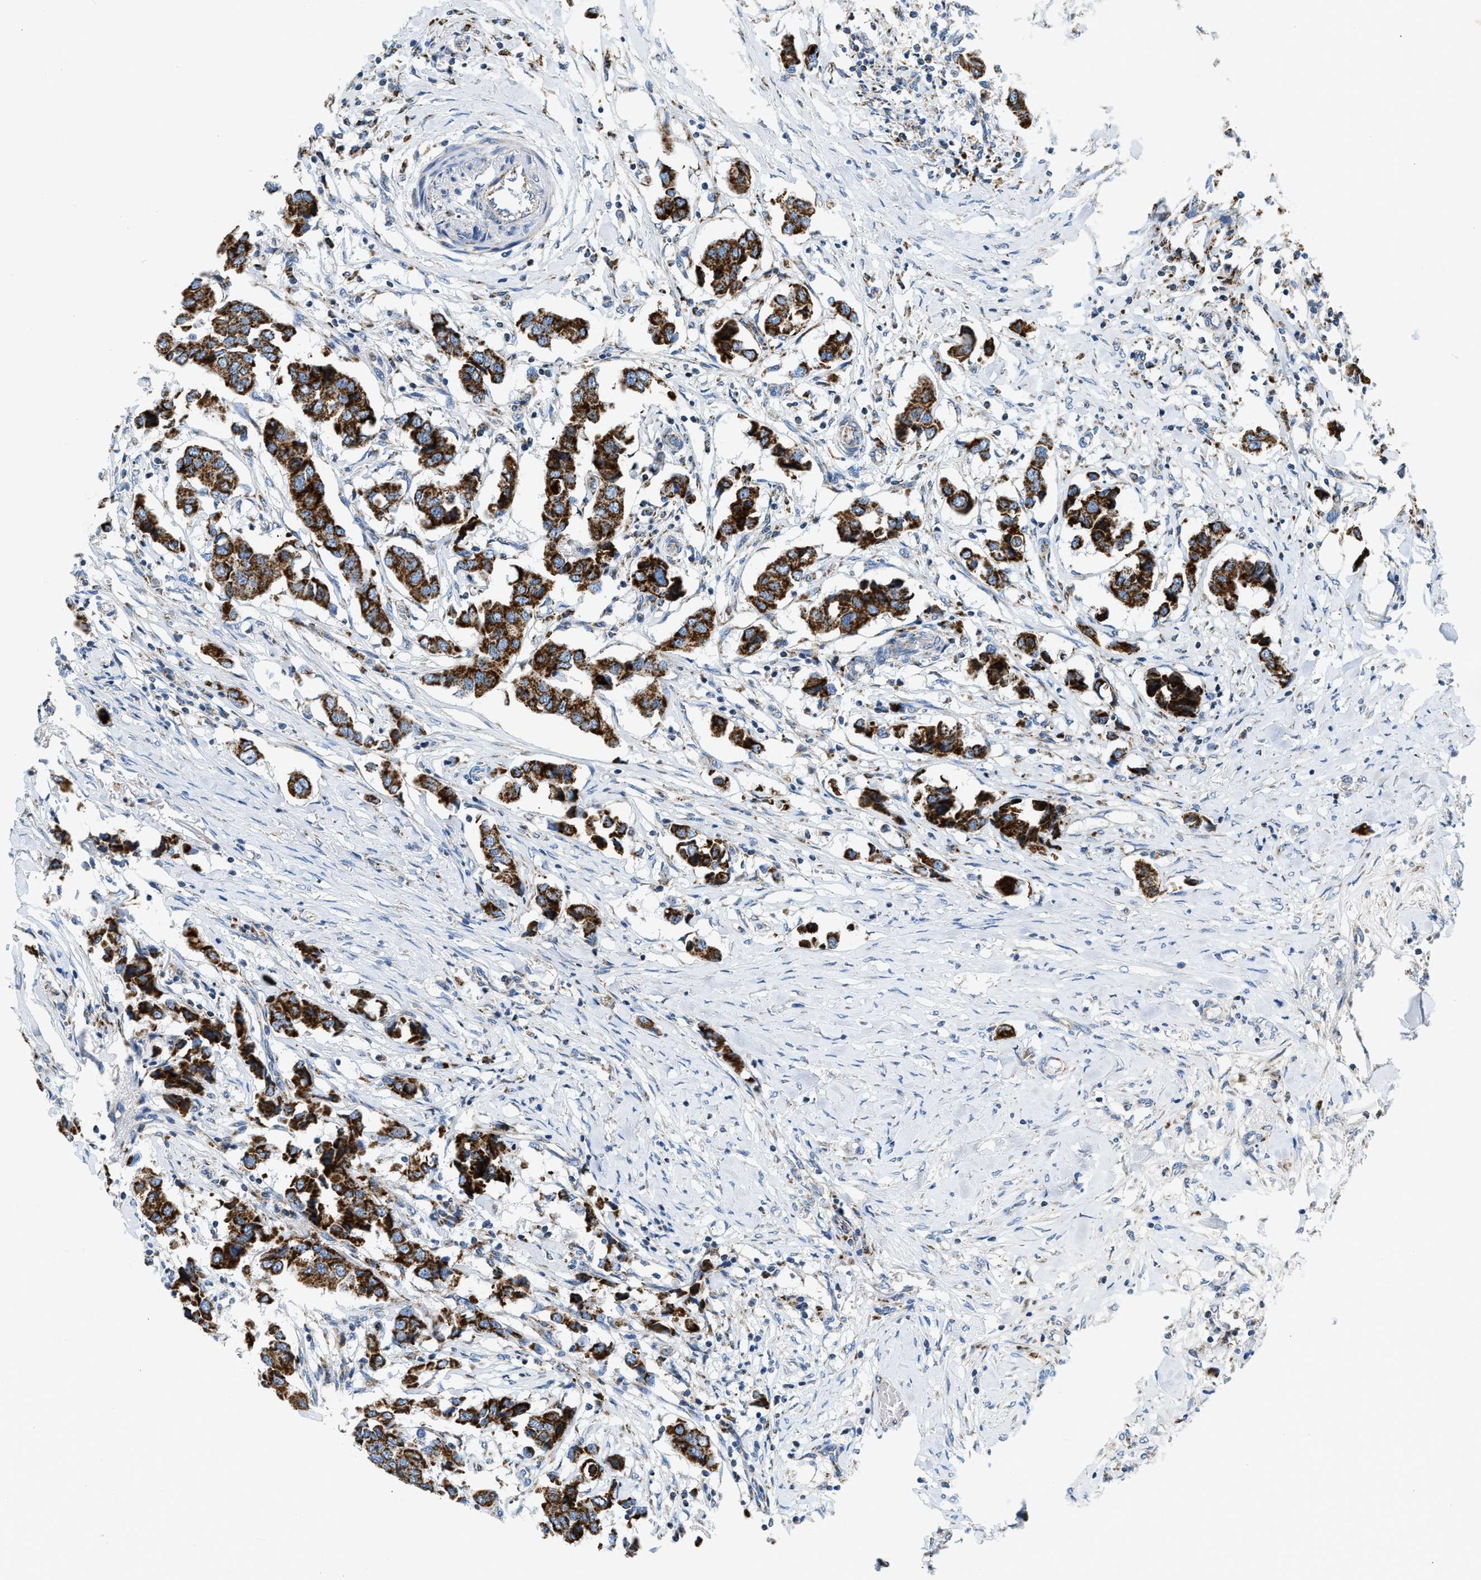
{"staining": {"intensity": "strong", "quantity": ">75%", "location": "cytoplasmic/membranous"}, "tissue": "breast cancer", "cell_type": "Tumor cells", "image_type": "cancer", "snomed": [{"axis": "morphology", "description": "Duct carcinoma"}, {"axis": "topography", "description": "Breast"}], "caption": "Human breast cancer stained for a protein (brown) displays strong cytoplasmic/membranous positive expression in about >75% of tumor cells.", "gene": "ACADVL", "patient": {"sex": "female", "age": 80}}